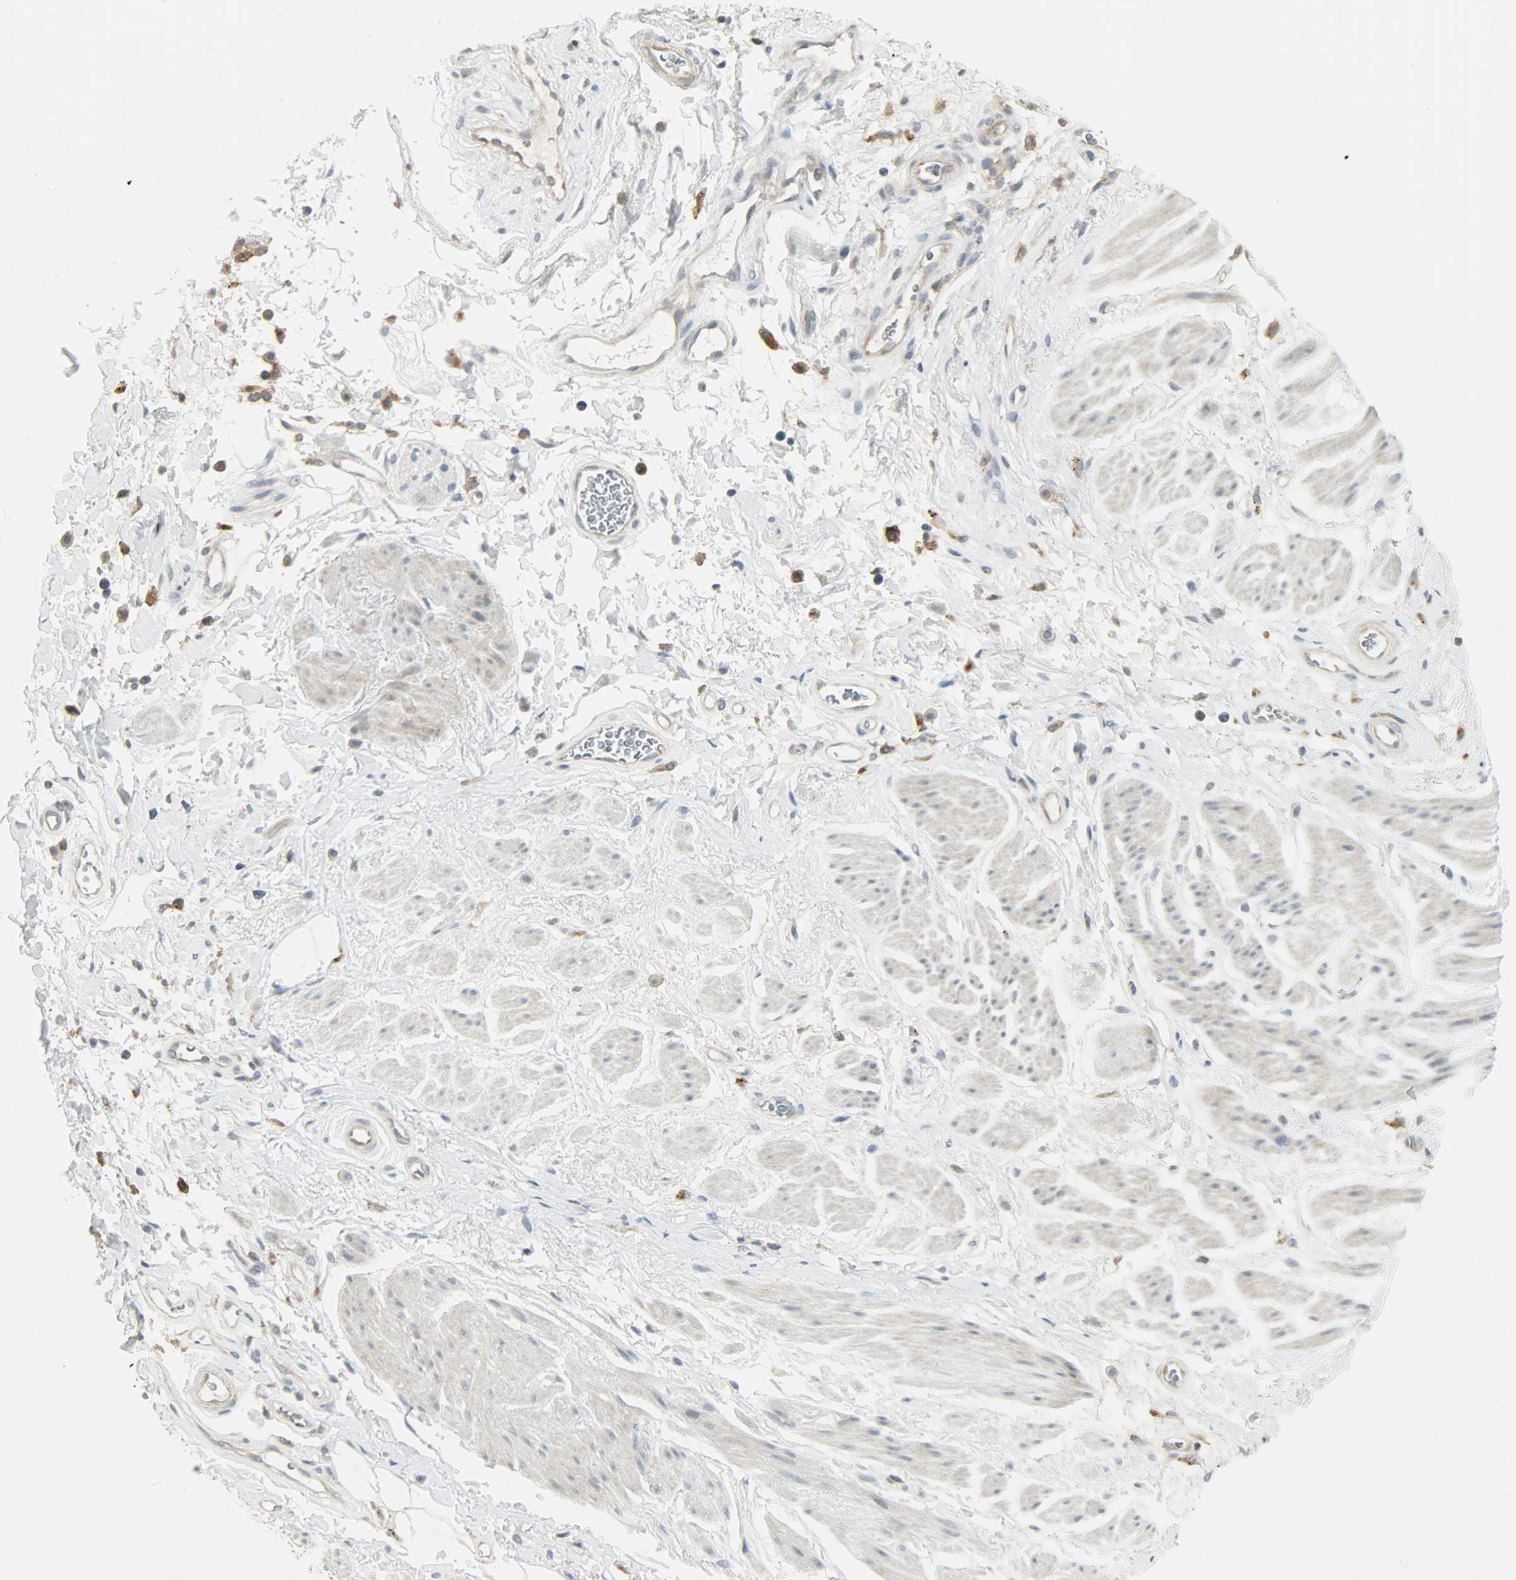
{"staining": {"intensity": "negative", "quantity": "none", "location": "none"}, "tissue": "adipose tissue", "cell_type": "Adipocytes", "image_type": "normal", "snomed": [{"axis": "morphology", "description": "Normal tissue, NOS"}, {"axis": "topography", "description": "Soft tissue"}, {"axis": "topography", "description": "Peripheral nerve tissue"}], "caption": "DAB (3,3'-diaminobenzidine) immunohistochemical staining of unremarkable human adipose tissue exhibits no significant positivity in adipocytes. The staining was performed using DAB (3,3'-diaminobenzidine) to visualize the protein expression in brown, while the nuclei were stained in blue with hematoxylin (Magnification: 20x).", "gene": "CD4", "patient": {"sex": "female", "age": 71}}